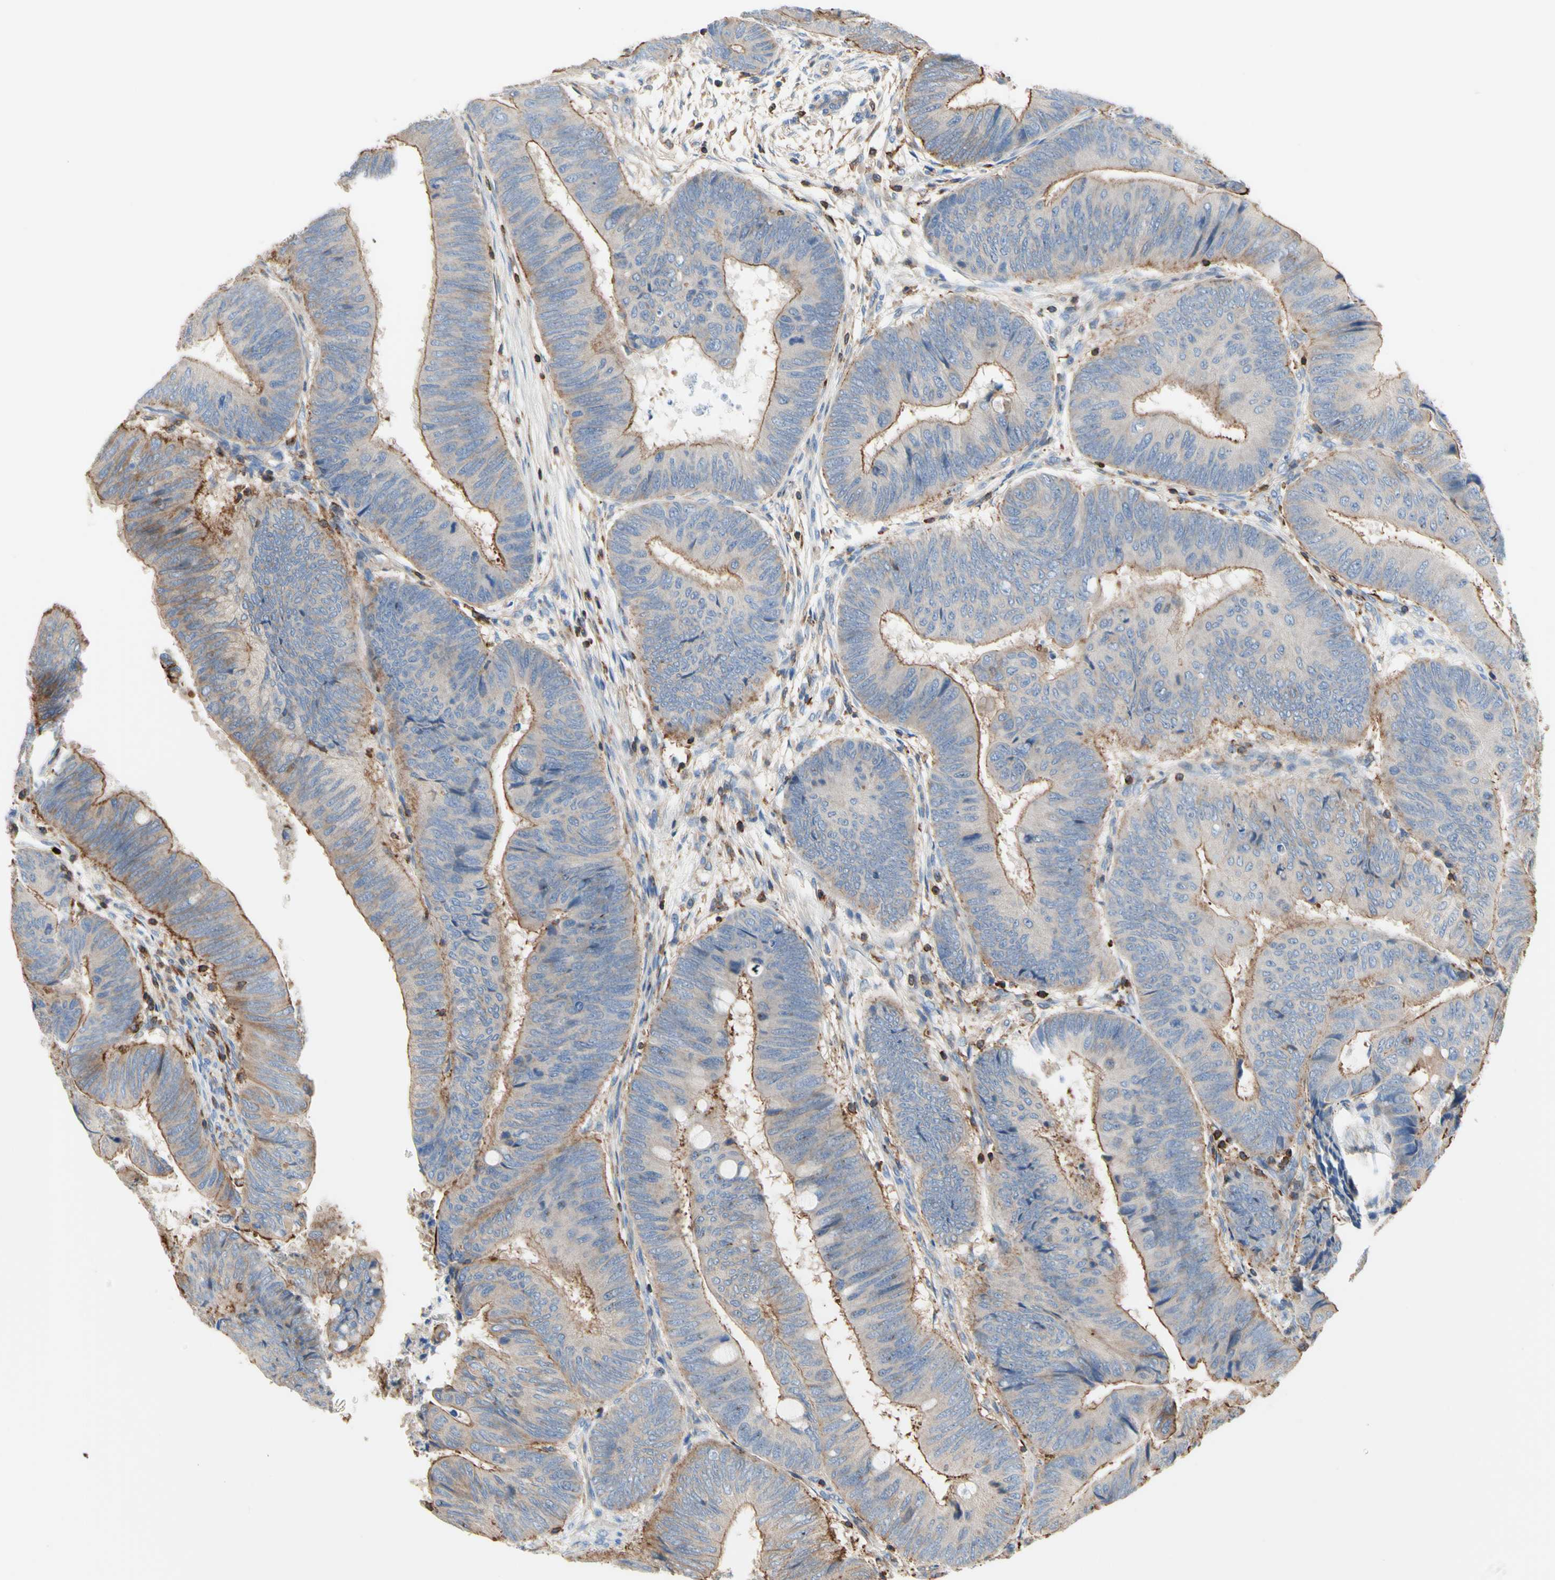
{"staining": {"intensity": "moderate", "quantity": "25%-75%", "location": "cytoplasmic/membranous"}, "tissue": "colorectal cancer", "cell_type": "Tumor cells", "image_type": "cancer", "snomed": [{"axis": "morphology", "description": "Normal tissue, NOS"}, {"axis": "morphology", "description": "Adenocarcinoma, NOS"}, {"axis": "topography", "description": "Rectum"}, {"axis": "topography", "description": "Peripheral nerve tissue"}], "caption": "Tumor cells reveal medium levels of moderate cytoplasmic/membranous expression in about 25%-75% of cells in colorectal adenocarcinoma. (DAB IHC with brightfield microscopy, high magnification).", "gene": "SEMA4C", "patient": {"sex": "male", "age": 92}}